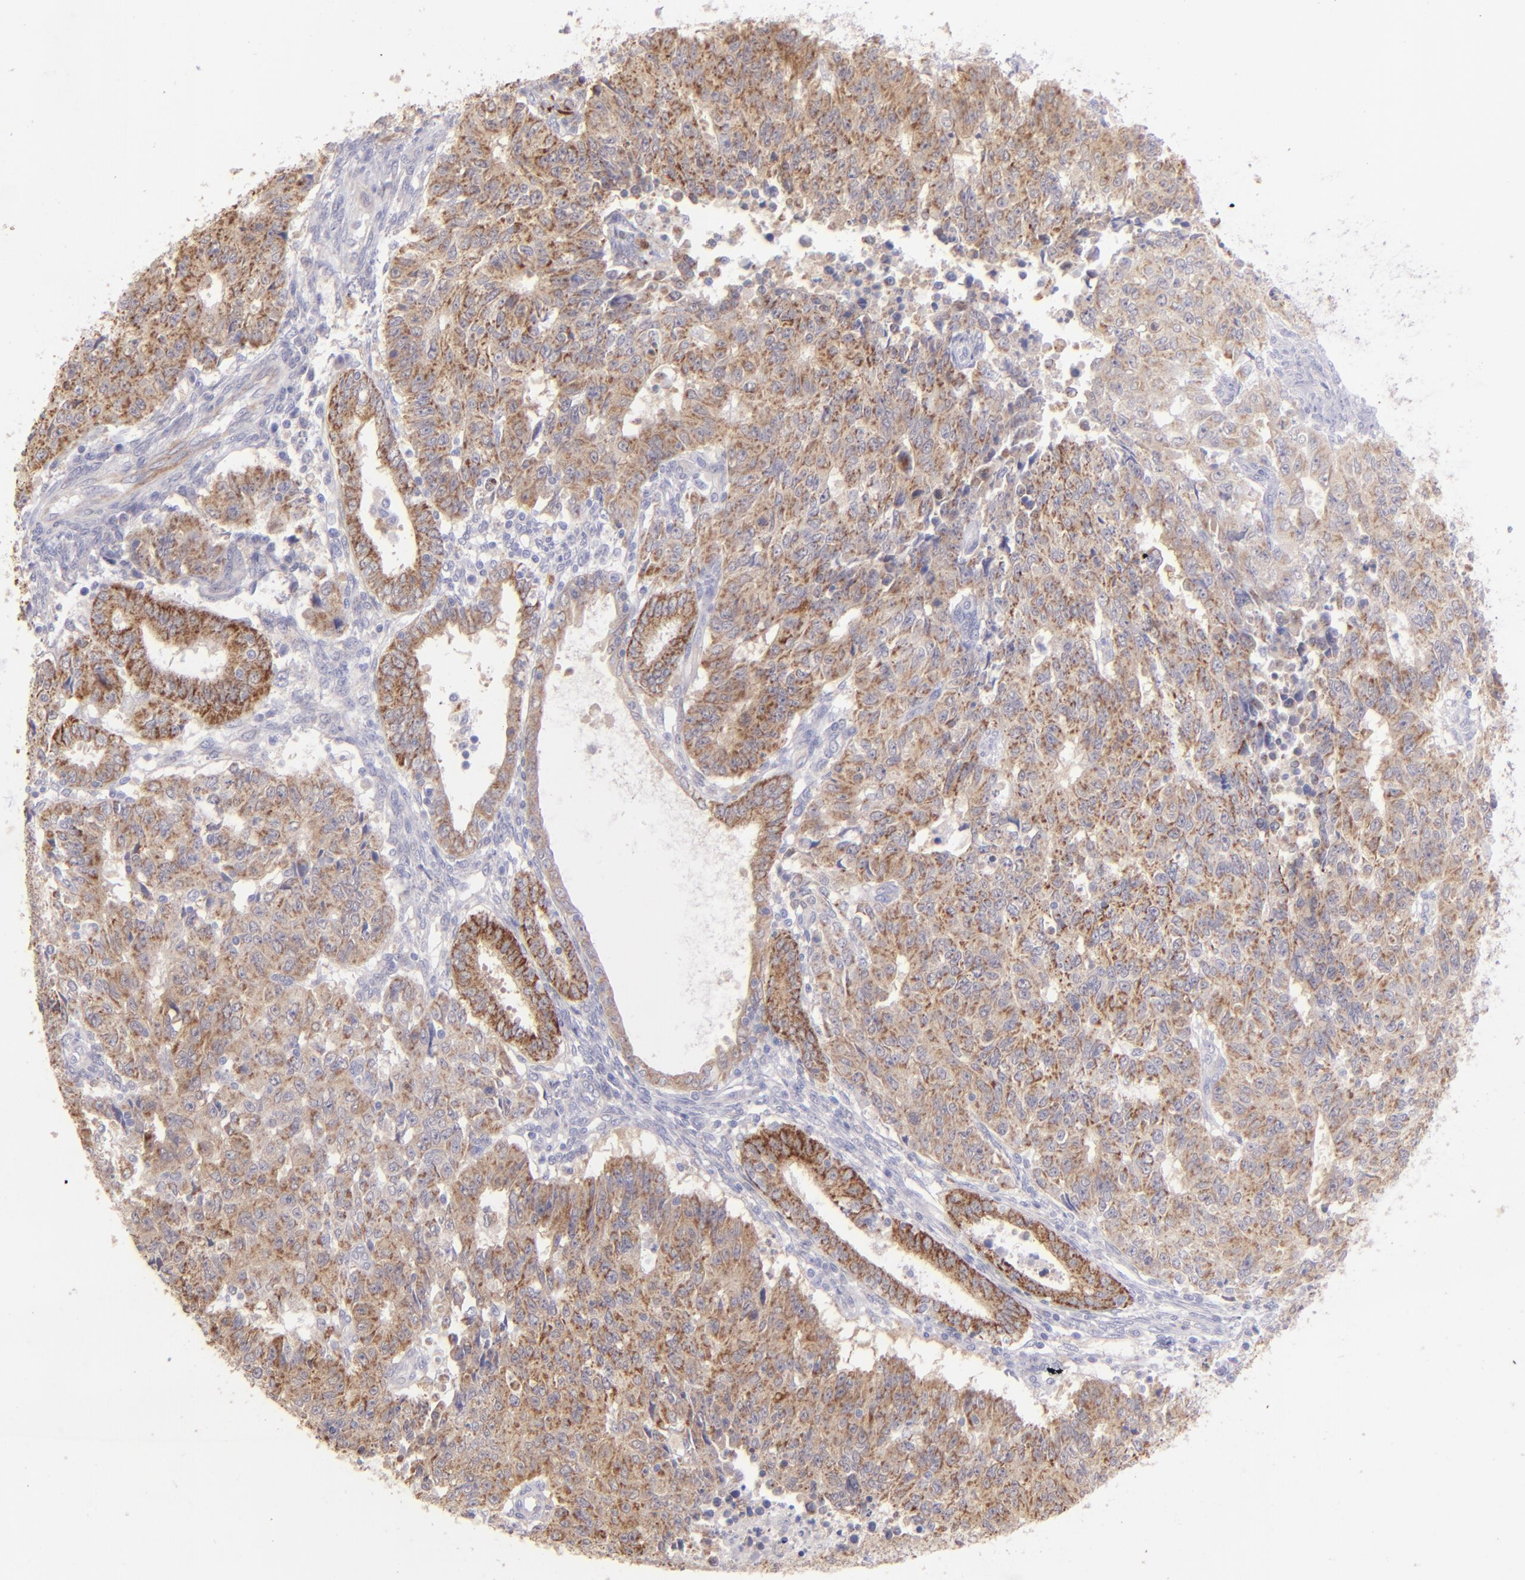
{"staining": {"intensity": "moderate", "quantity": ">75%", "location": "cytoplasmic/membranous"}, "tissue": "endometrial cancer", "cell_type": "Tumor cells", "image_type": "cancer", "snomed": [{"axis": "morphology", "description": "Adenocarcinoma, NOS"}, {"axis": "topography", "description": "Endometrium"}], "caption": "High-power microscopy captured an immunohistochemistry (IHC) photomicrograph of endometrial cancer, revealing moderate cytoplasmic/membranous expression in approximately >75% of tumor cells.", "gene": "SH2D4A", "patient": {"sex": "female", "age": 42}}